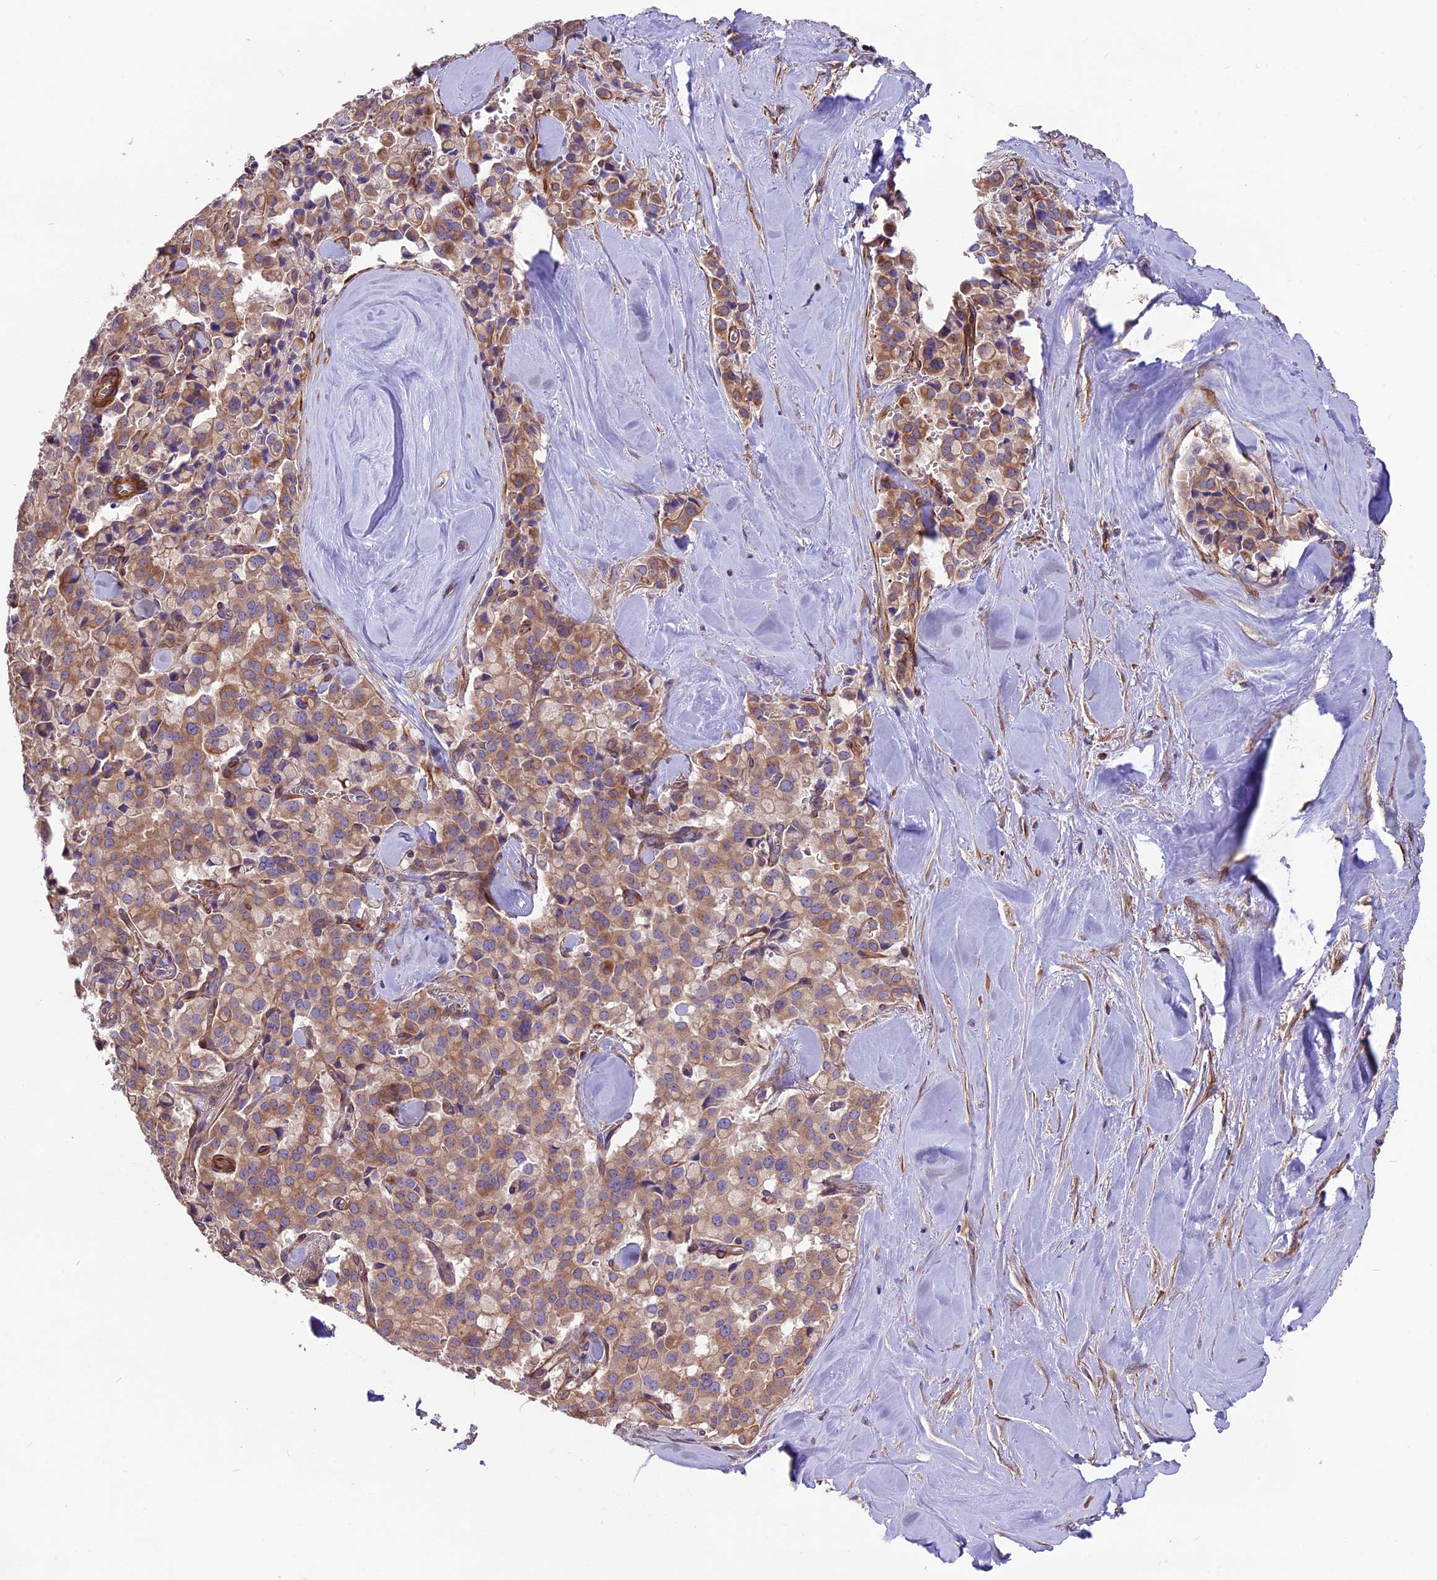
{"staining": {"intensity": "moderate", "quantity": ">75%", "location": "cytoplasmic/membranous"}, "tissue": "pancreatic cancer", "cell_type": "Tumor cells", "image_type": "cancer", "snomed": [{"axis": "morphology", "description": "Adenocarcinoma, NOS"}, {"axis": "topography", "description": "Pancreas"}], "caption": "Protein expression analysis of pancreatic adenocarcinoma reveals moderate cytoplasmic/membranous positivity in about >75% of tumor cells.", "gene": "ANO3", "patient": {"sex": "male", "age": 65}}